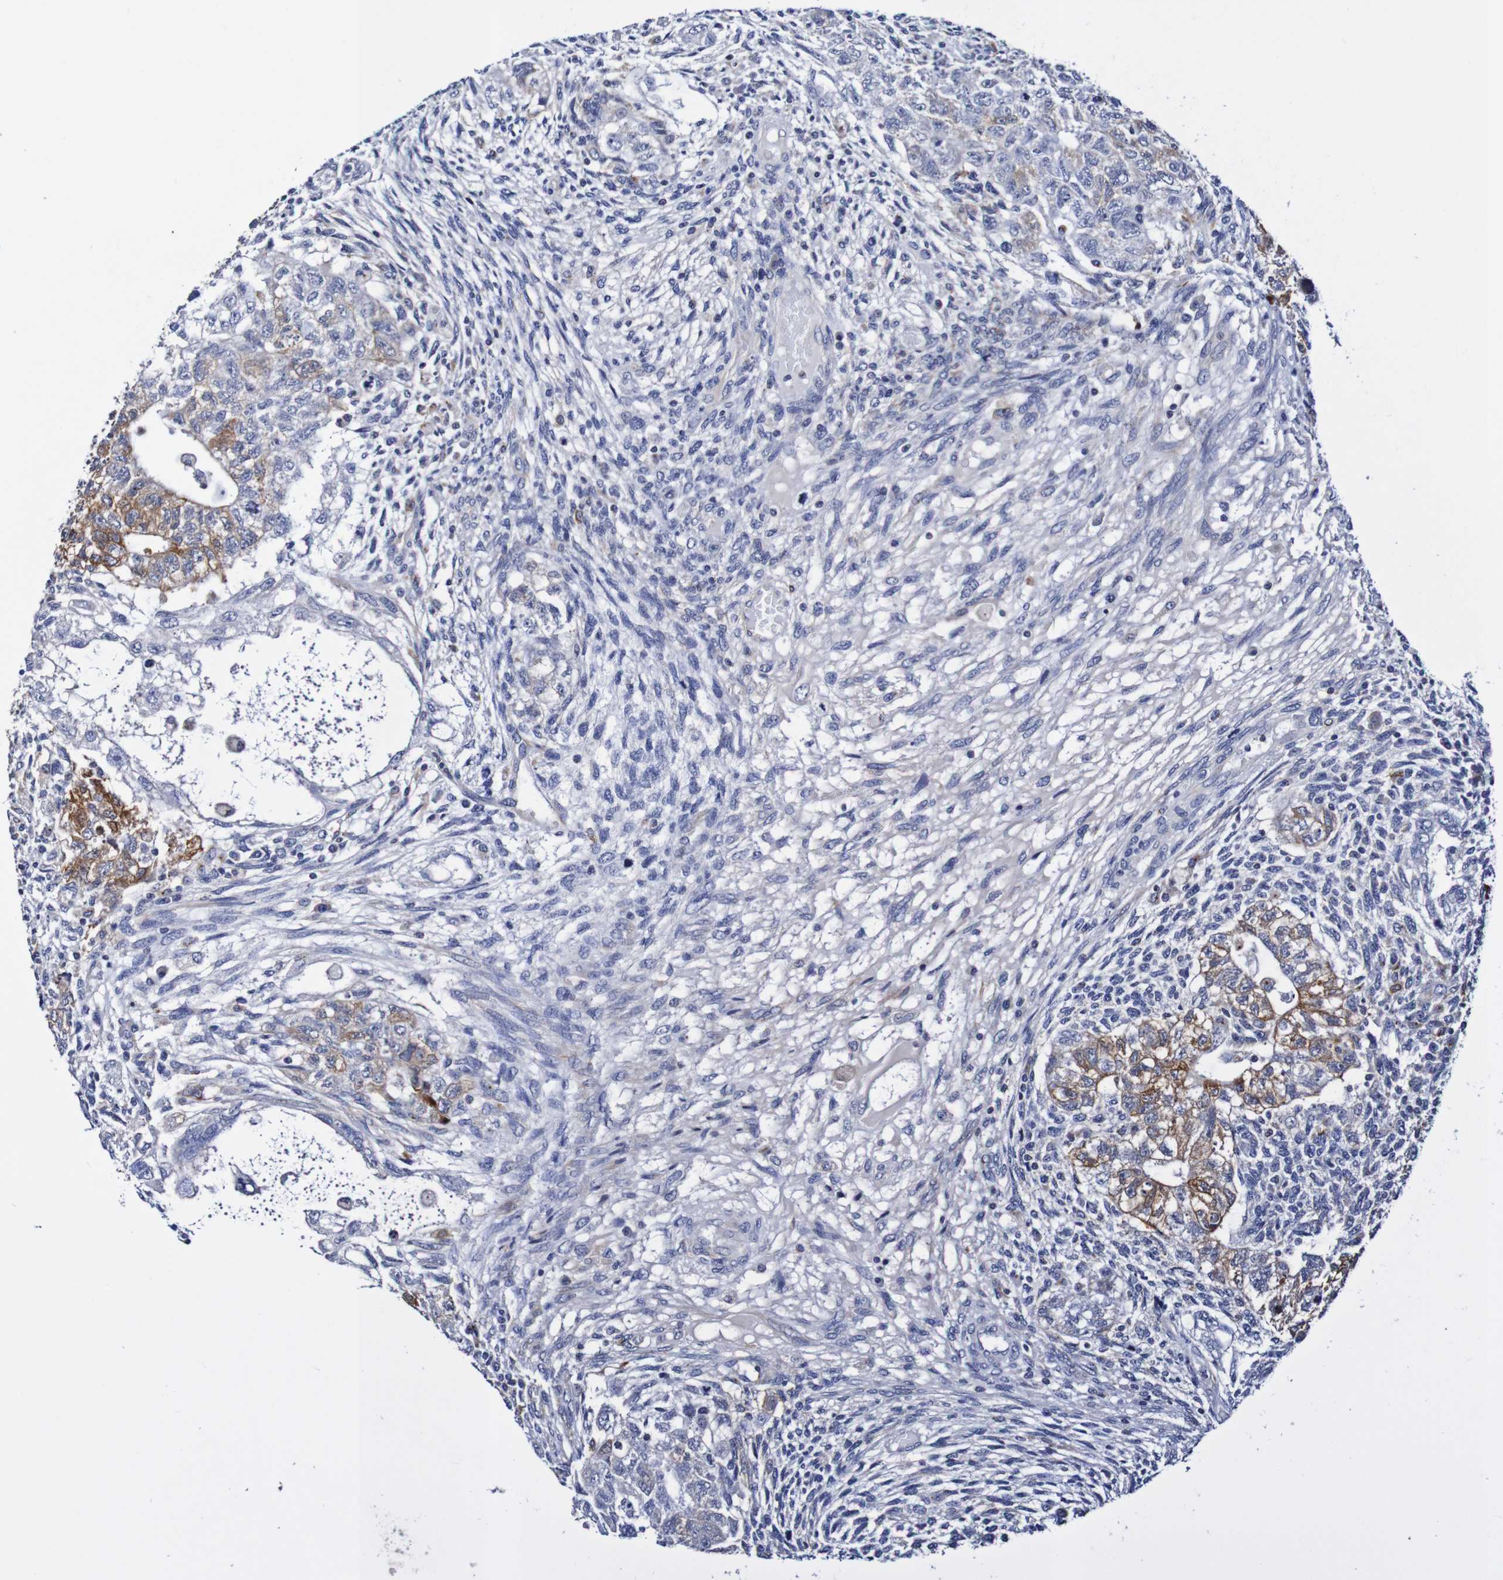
{"staining": {"intensity": "moderate", "quantity": "<25%", "location": "cytoplasmic/membranous"}, "tissue": "testis cancer", "cell_type": "Tumor cells", "image_type": "cancer", "snomed": [{"axis": "morphology", "description": "Normal tissue, NOS"}, {"axis": "morphology", "description": "Carcinoma, Embryonal, NOS"}, {"axis": "topography", "description": "Testis"}], "caption": "Testis embryonal carcinoma stained for a protein (brown) reveals moderate cytoplasmic/membranous positive staining in approximately <25% of tumor cells.", "gene": "SEZ6", "patient": {"sex": "male", "age": 36}}